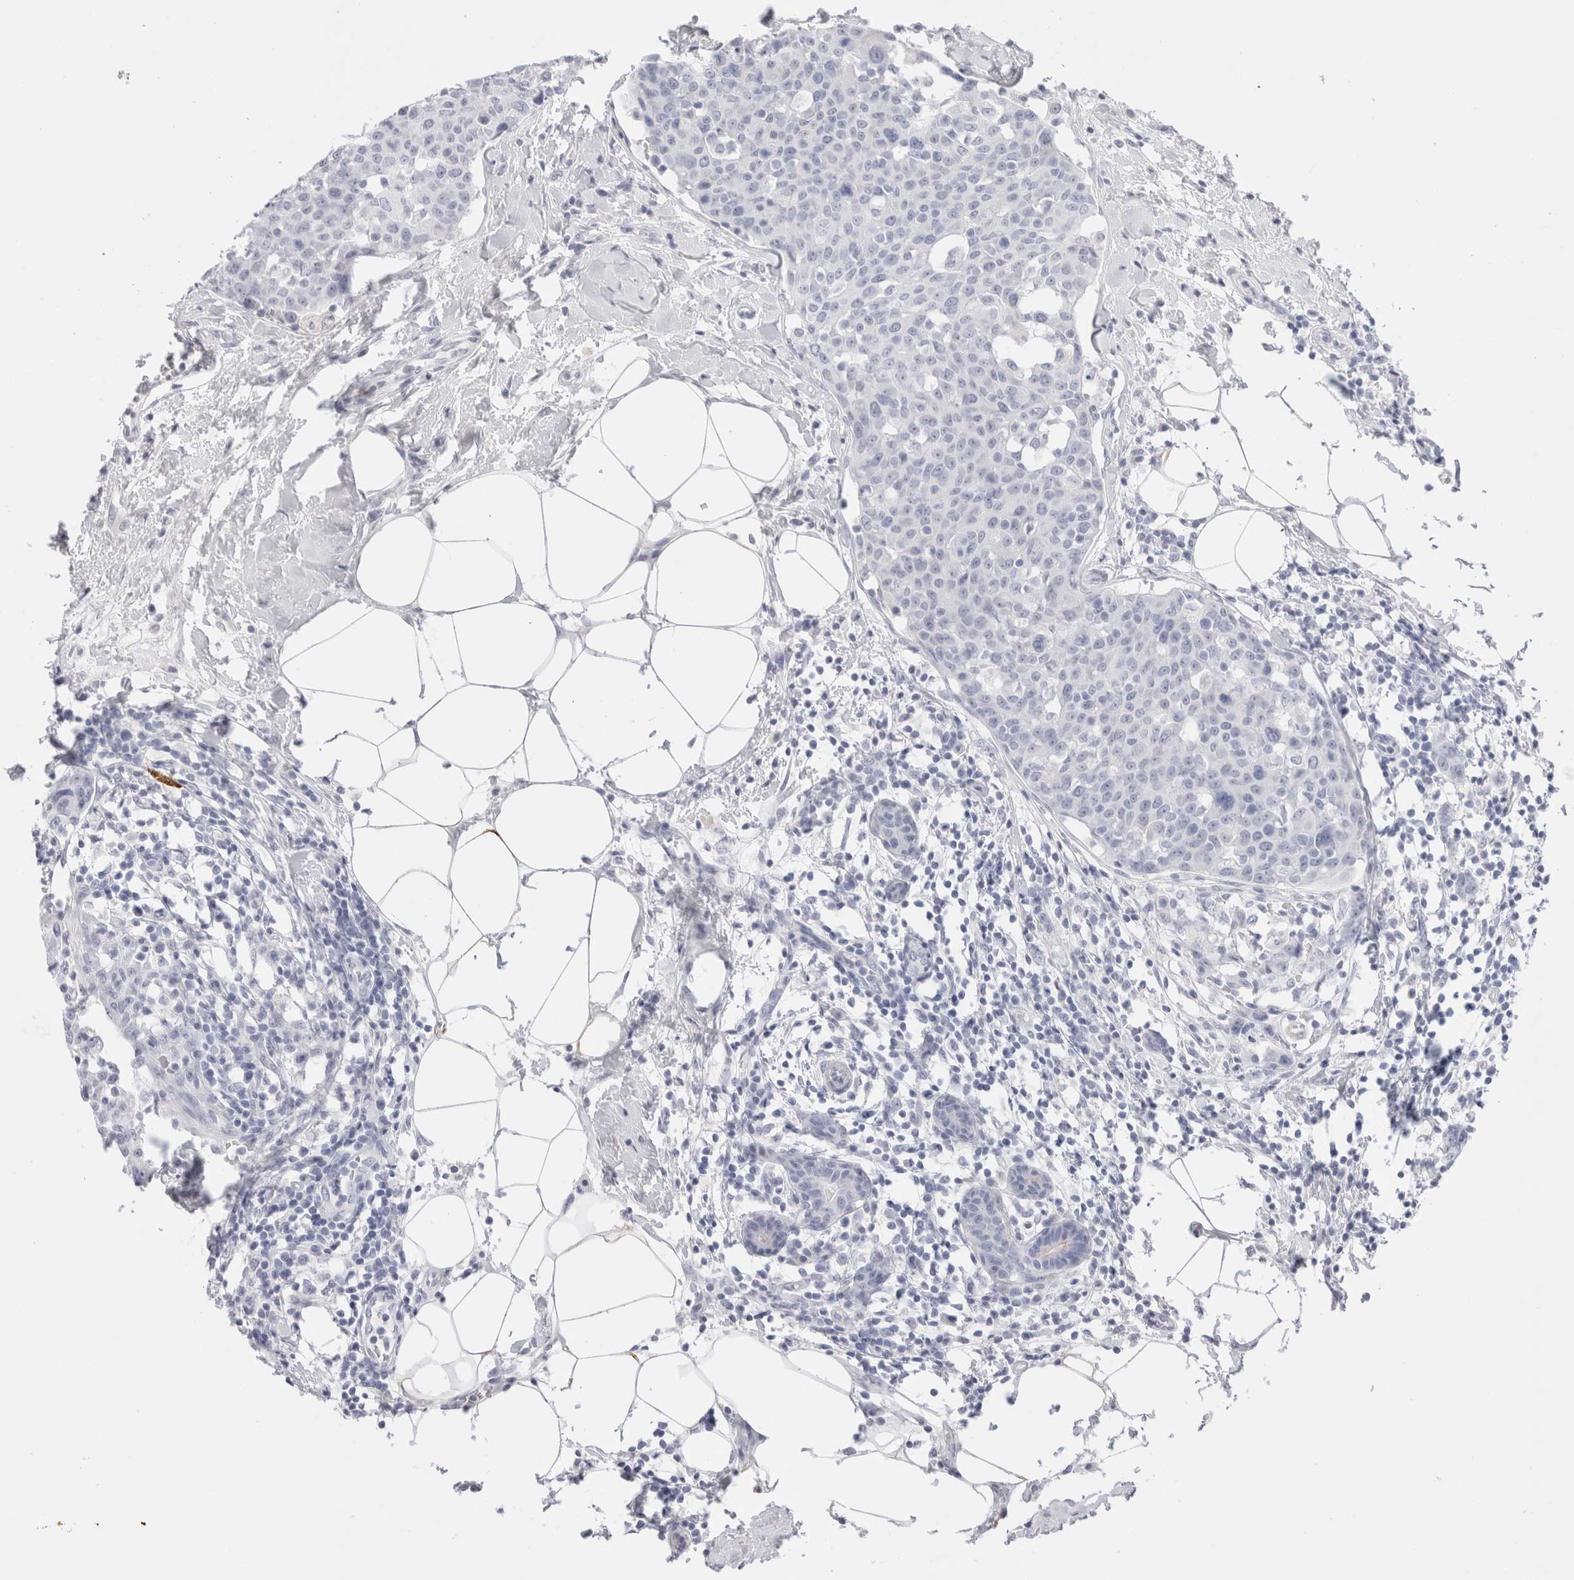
{"staining": {"intensity": "negative", "quantity": "none", "location": "none"}, "tissue": "breast cancer", "cell_type": "Tumor cells", "image_type": "cancer", "snomed": [{"axis": "morphology", "description": "Normal tissue, NOS"}, {"axis": "morphology", "description": "Duct carcinoma"}, {"axis": "topography", "description": "Breast"}], "caption": "An immunohistochemistry histopathology image of infiltrating ductal carcinoma (breast) is shown. There is no staining in tumor cells of infiltrating ductal carcinoma (breast).", "gene": "MUC15", "patient": {"sex": "female", "age": 37}}